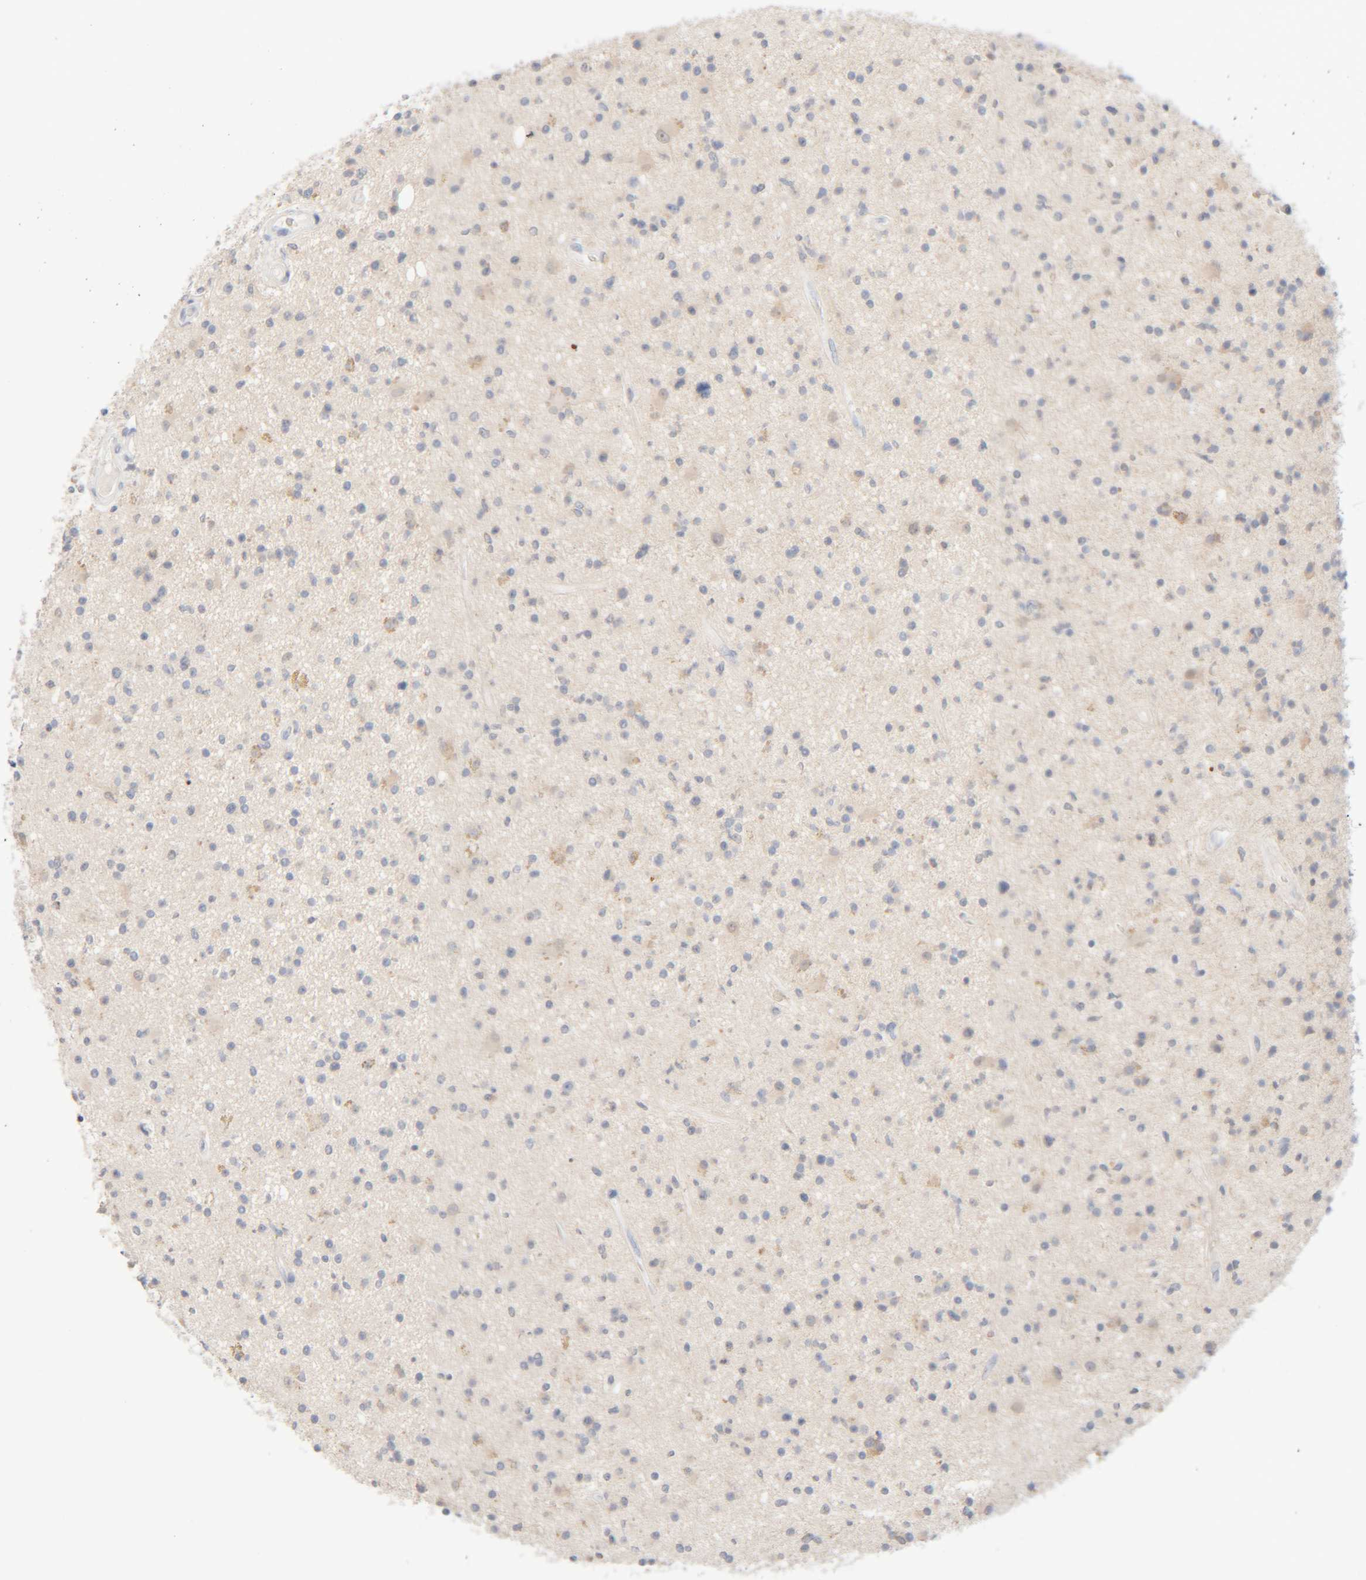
{"staining": {"intensity": "negative", "quantity": "none", "location": "none"}, "tissue": "glioma", "cell_type": "Tumor cells", "image_type": "cancer", "snomed": [{"axis": "morphology", "description": "Glioma, malignant, High grade"}, {"axis": "topography", "description": "Brain"}], "caption": "The immunohistochemistry image has no significant staining in tumor cells of glioma tissue.", "gene": "RIDA", "patient": {"sex": "male", "age": 33}}